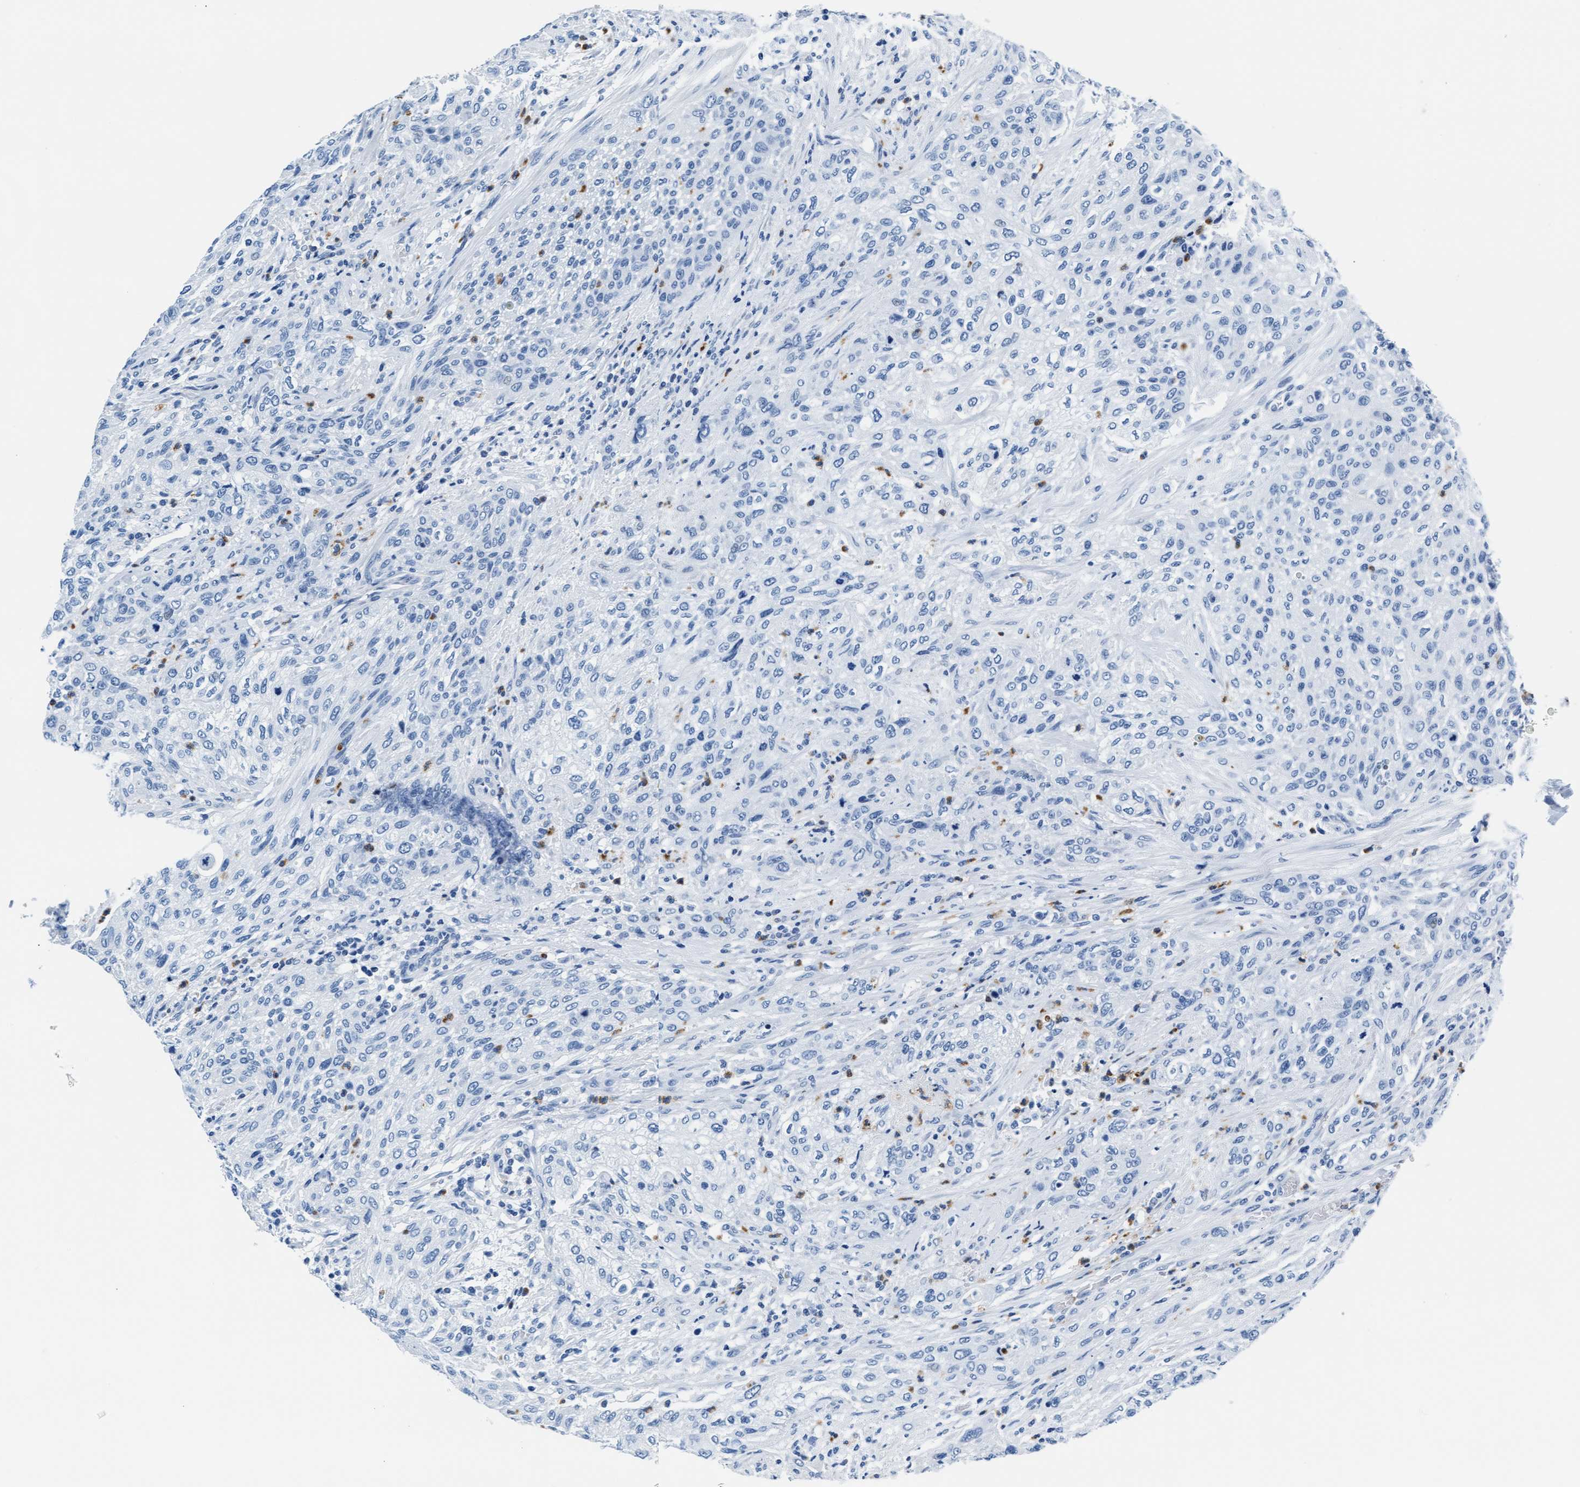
{"staining": {"intensity": "negative", "quantity": "none", "location": "none"}, "tissue": "urothelial cancer", "cell_type": "Tumor cells", "image_type": "cancer", "snomed": [{"axis": "morphology", "description": "Urothelial carcinoma, Low grade"}, {"axis": "morphology", "description": "Urothelial carcinoma, High grade"}, {"axis": "topography", "description": "Urinary bladder"}], "caption": "A histopathology image of human high-grade urothelial carcinoma is negative for staining in tumor cells.", "gene": "MMP8", "patient": {"sex": "male", "age": 35}}